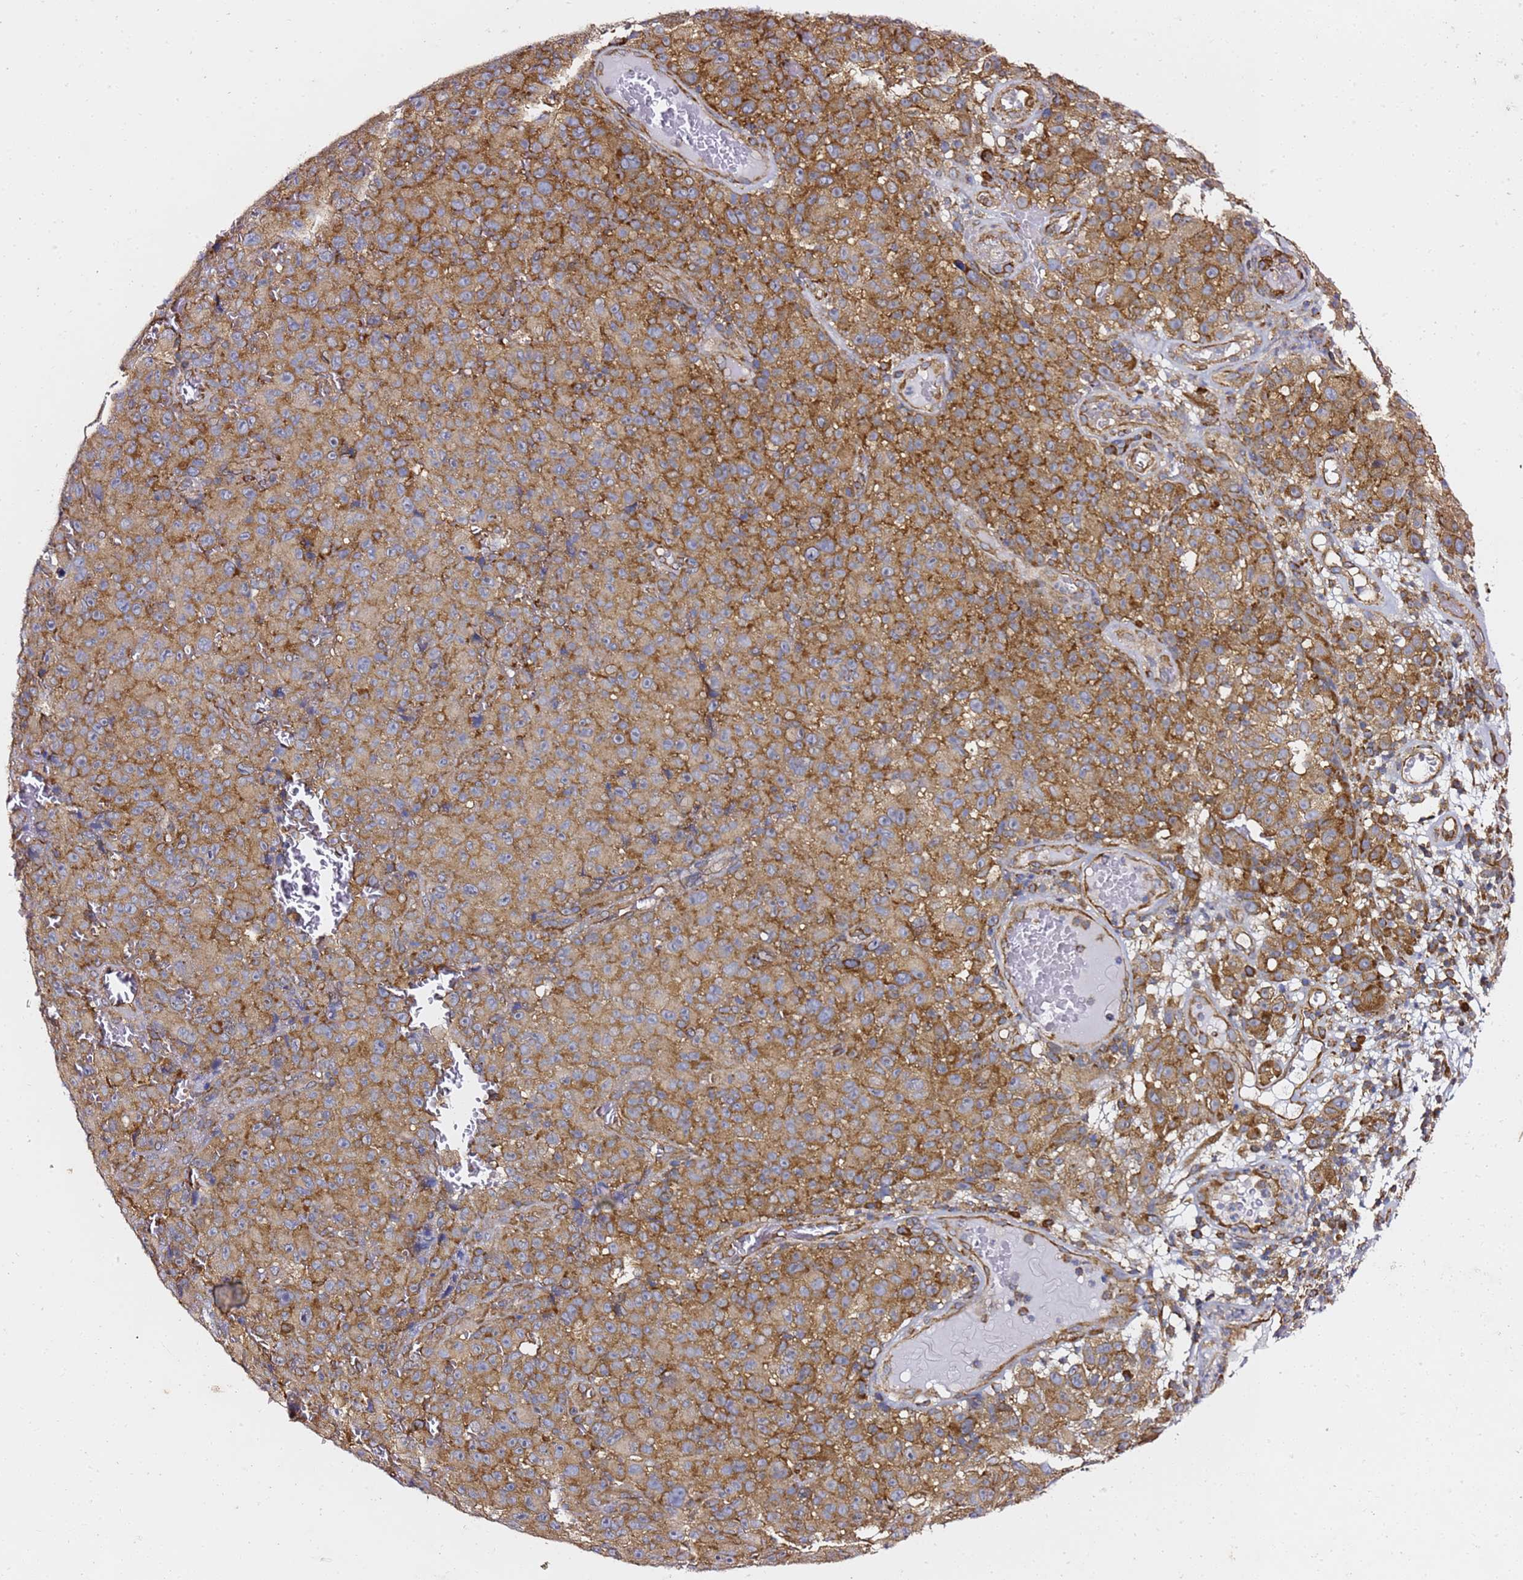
{"staining": {"intensity": "moderate", "quantity": ">75%", "location": "cytoplasmic/membranous"}, "tissue": "melanoma", "cell_type": "Tumor cells", "image_type": "cancer", "snomed": [{"axis": "morphology", "description": "Malignant melanoma, NOS"}, {"axis": "topography", "description": "Skin"}], "caption": "IHC staining of melanoma, which exhibits medium levels of moderate cytoplasmic/membranous positivity in approximately >75% of tumor cells indicating moderate cytoplasmic/membranous protein staining. The staining was performed using DAB (brown) for protein detection and nuclei were counterstained in hematoxylin (blue).", "gene": "TPST1", "patient": {"sex": "female", "age": 82}}